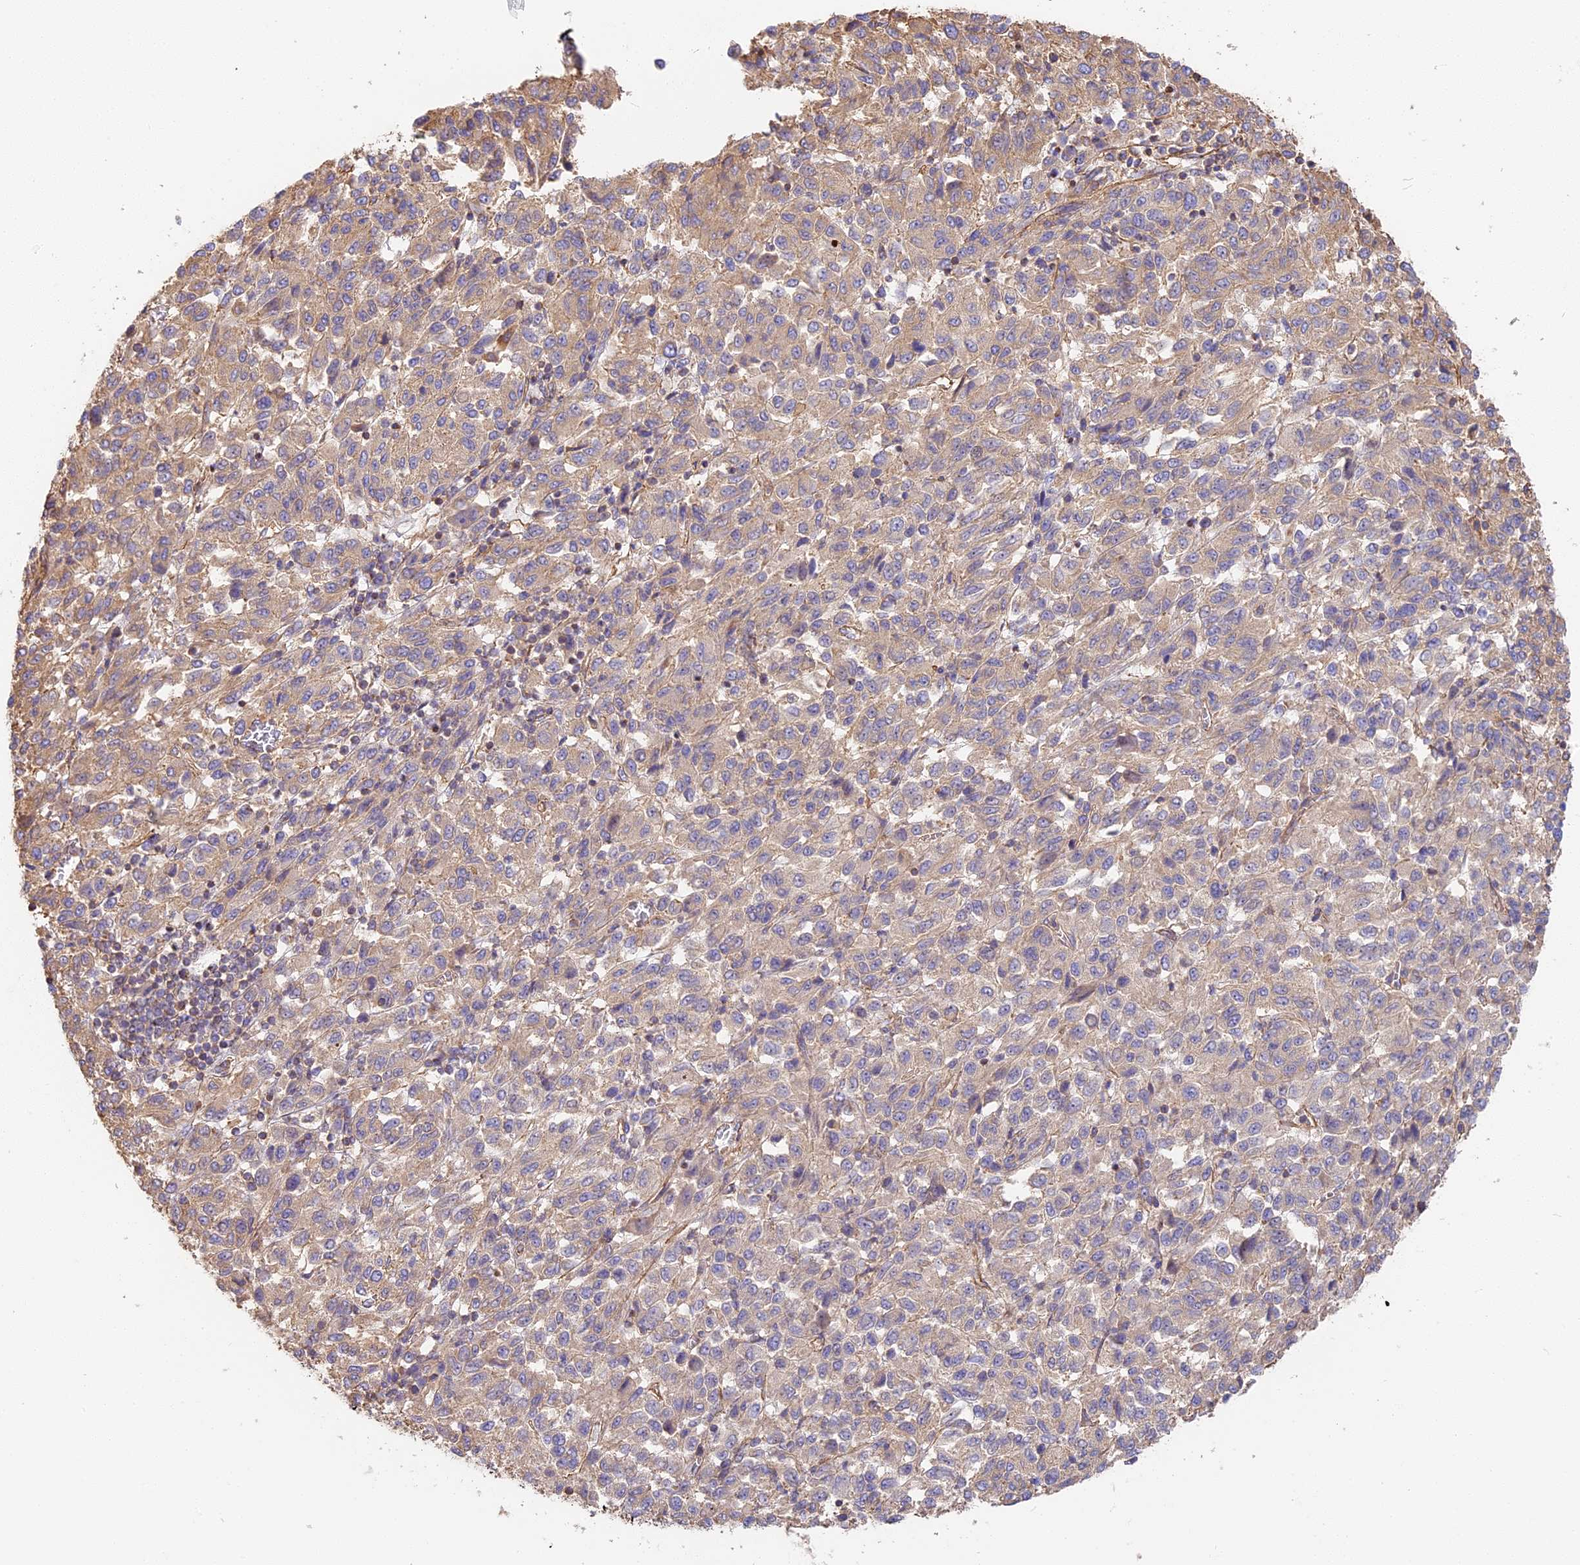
{"staining": {"intensity": "weak", "quantity": "25%-75%", "location": "cytoplasmic/membranous"}, "tissue": "melanoma", "cell_type": "Tumor cells", "image_type": "cancer", "snomed": [{"axis": "morphology", "description": "Malignant melanoma, Metastatic site"}, {"axis": "topography", "description": "Lung"}], "caption": "Immunohistochemistry (IHC) image of melanoma stained for a protein (brown), which exhibits low levels of weak cytoplasmic/membranous expression in about 25%-75% of tumor cells.", "gene": "VPS18", "patient": {"sex": "male", "age": 64}}